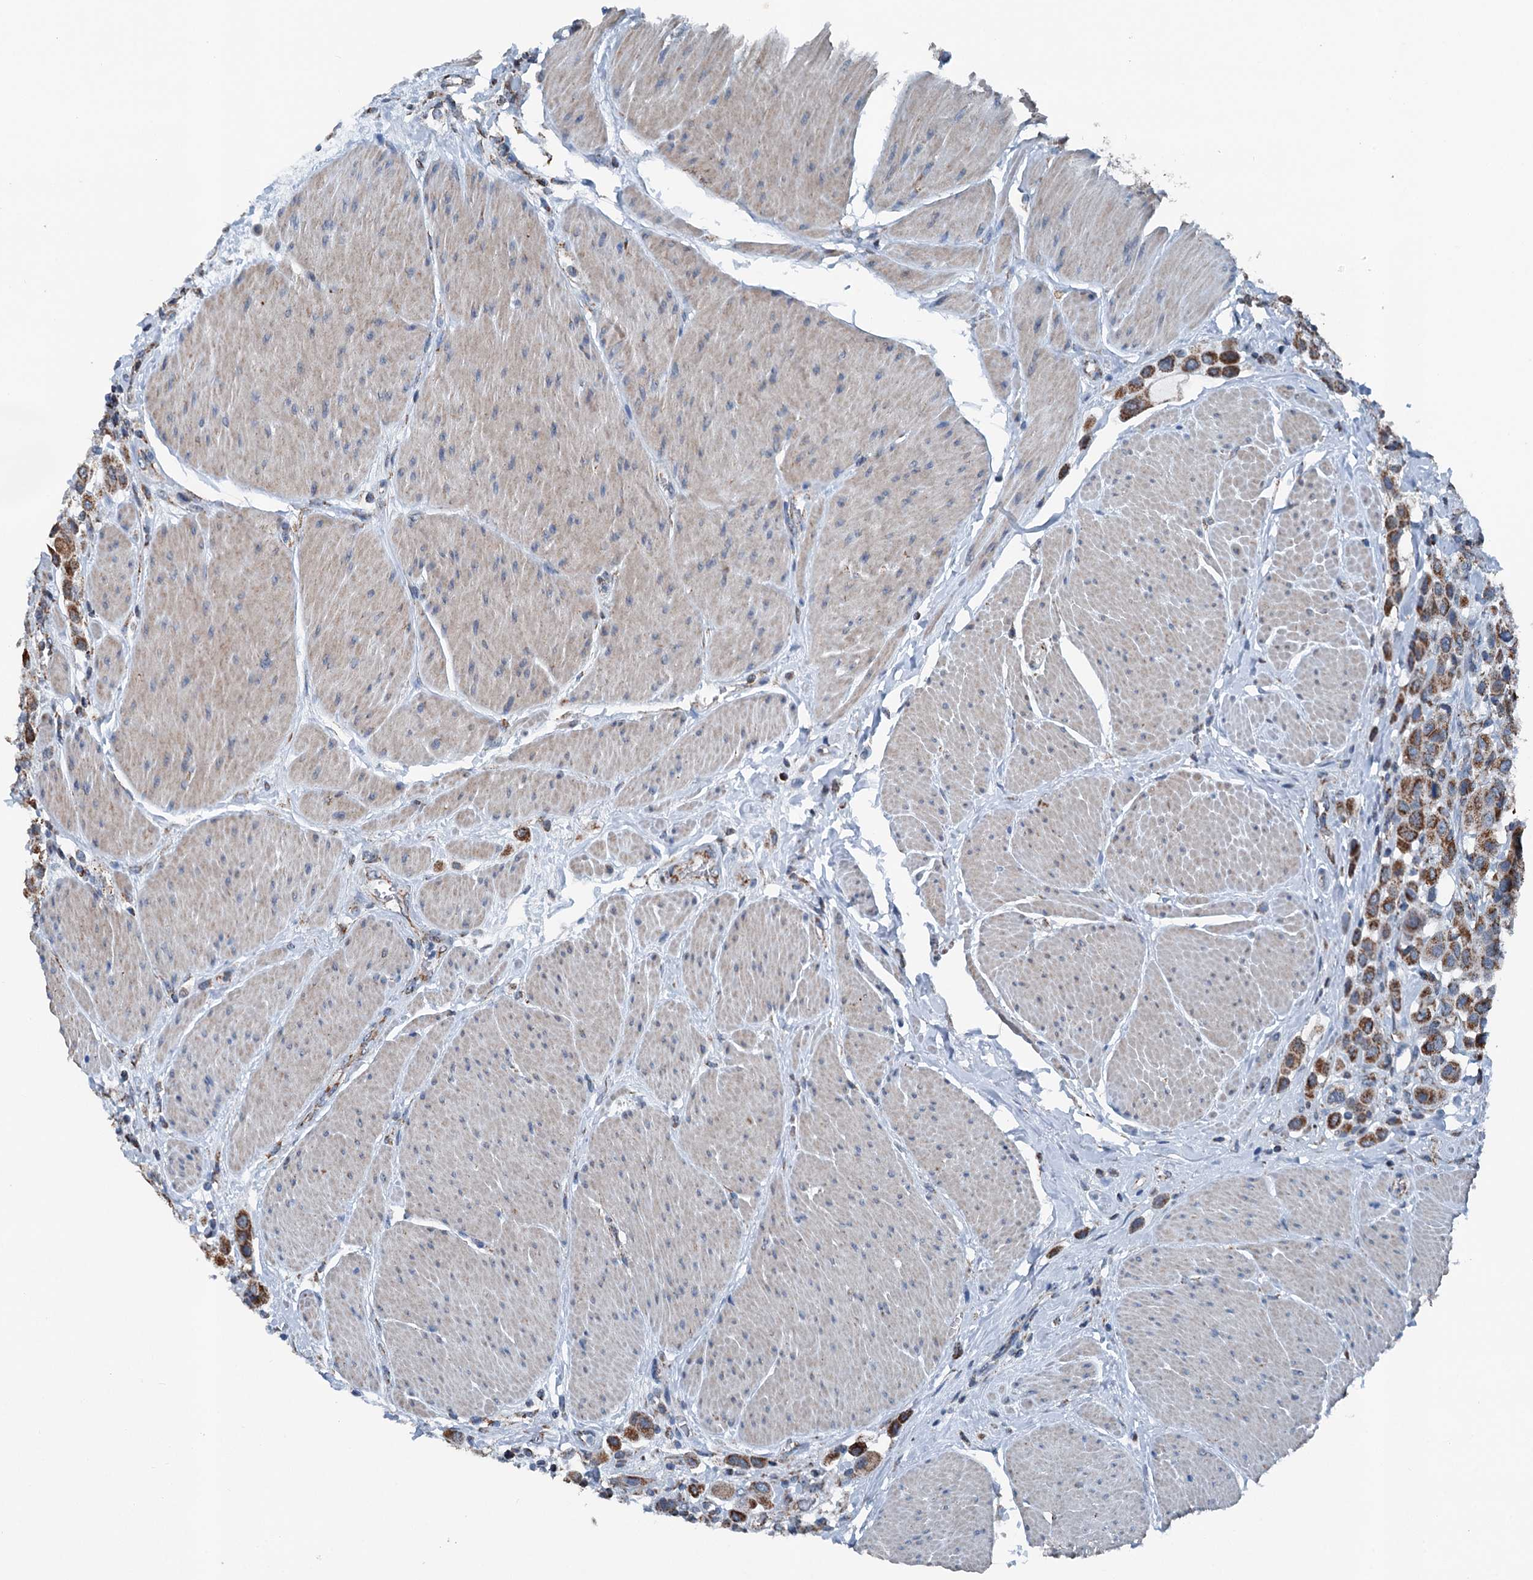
{"staining": {"intensity": "moderate", "quantity": ">75%", "location": "cytoplasmic/membranous"}, "tissue": "urothelial cancer", "cell_type": "Tumor cells", "image_type": "cancer", "snomed": [{"axis": "morphology", "description": "Urothelial carcinoma, High grade"}, {"axis": "topography", "description": "Urinary bladder"}], "caption": "Immunohistochemistry of human urothelial carcinoma (high-grade) demonstrates medium levels of moderate cytoplasmic/membranous staining in approximately >75% of tumor cells.", "gene": "TRPT1", "patient": {"sex": "male", "age": 50}}